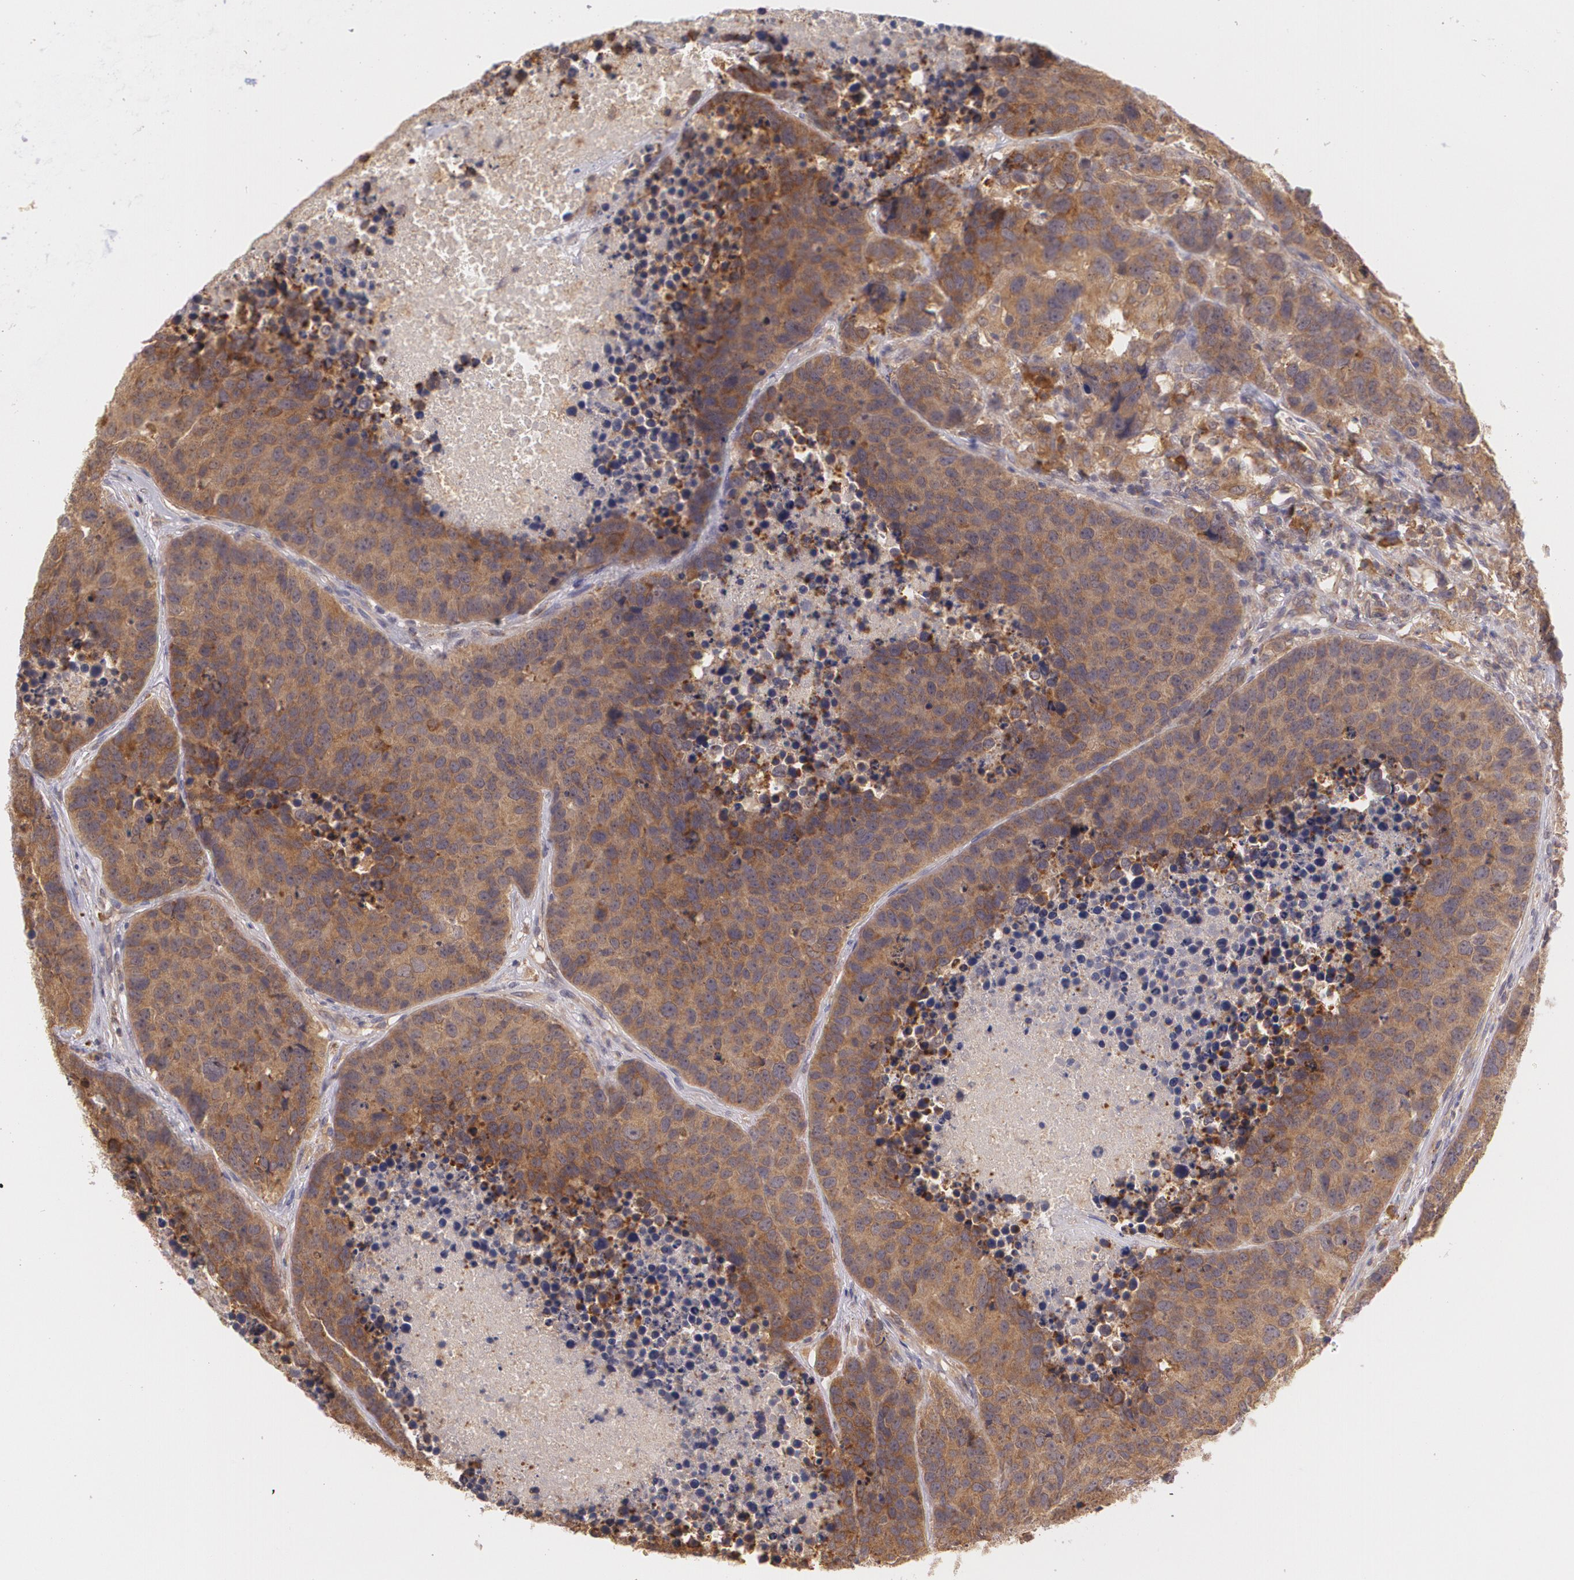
{"staining": {"intensity": "moderate", "quantity": ">75%", "location": "cytoplasmic/membranous"}, "tissue": "carcinoid", "cell_type": "Tumor cells", "image_type": "cancer", "snomed": [{"axis": "morphology", "description": "Carcinoid, malignant, NOS"}, {"axis": "topography", "description": "Lung"}], "caption": "Carcinoid (malignant) stained with a brown dye displays moderate cytoplasmic/membranous positive expression in approximately >75% of tumor cells.", "gene": "CCL17", "patient": {"sex": "male", "age": 60}}